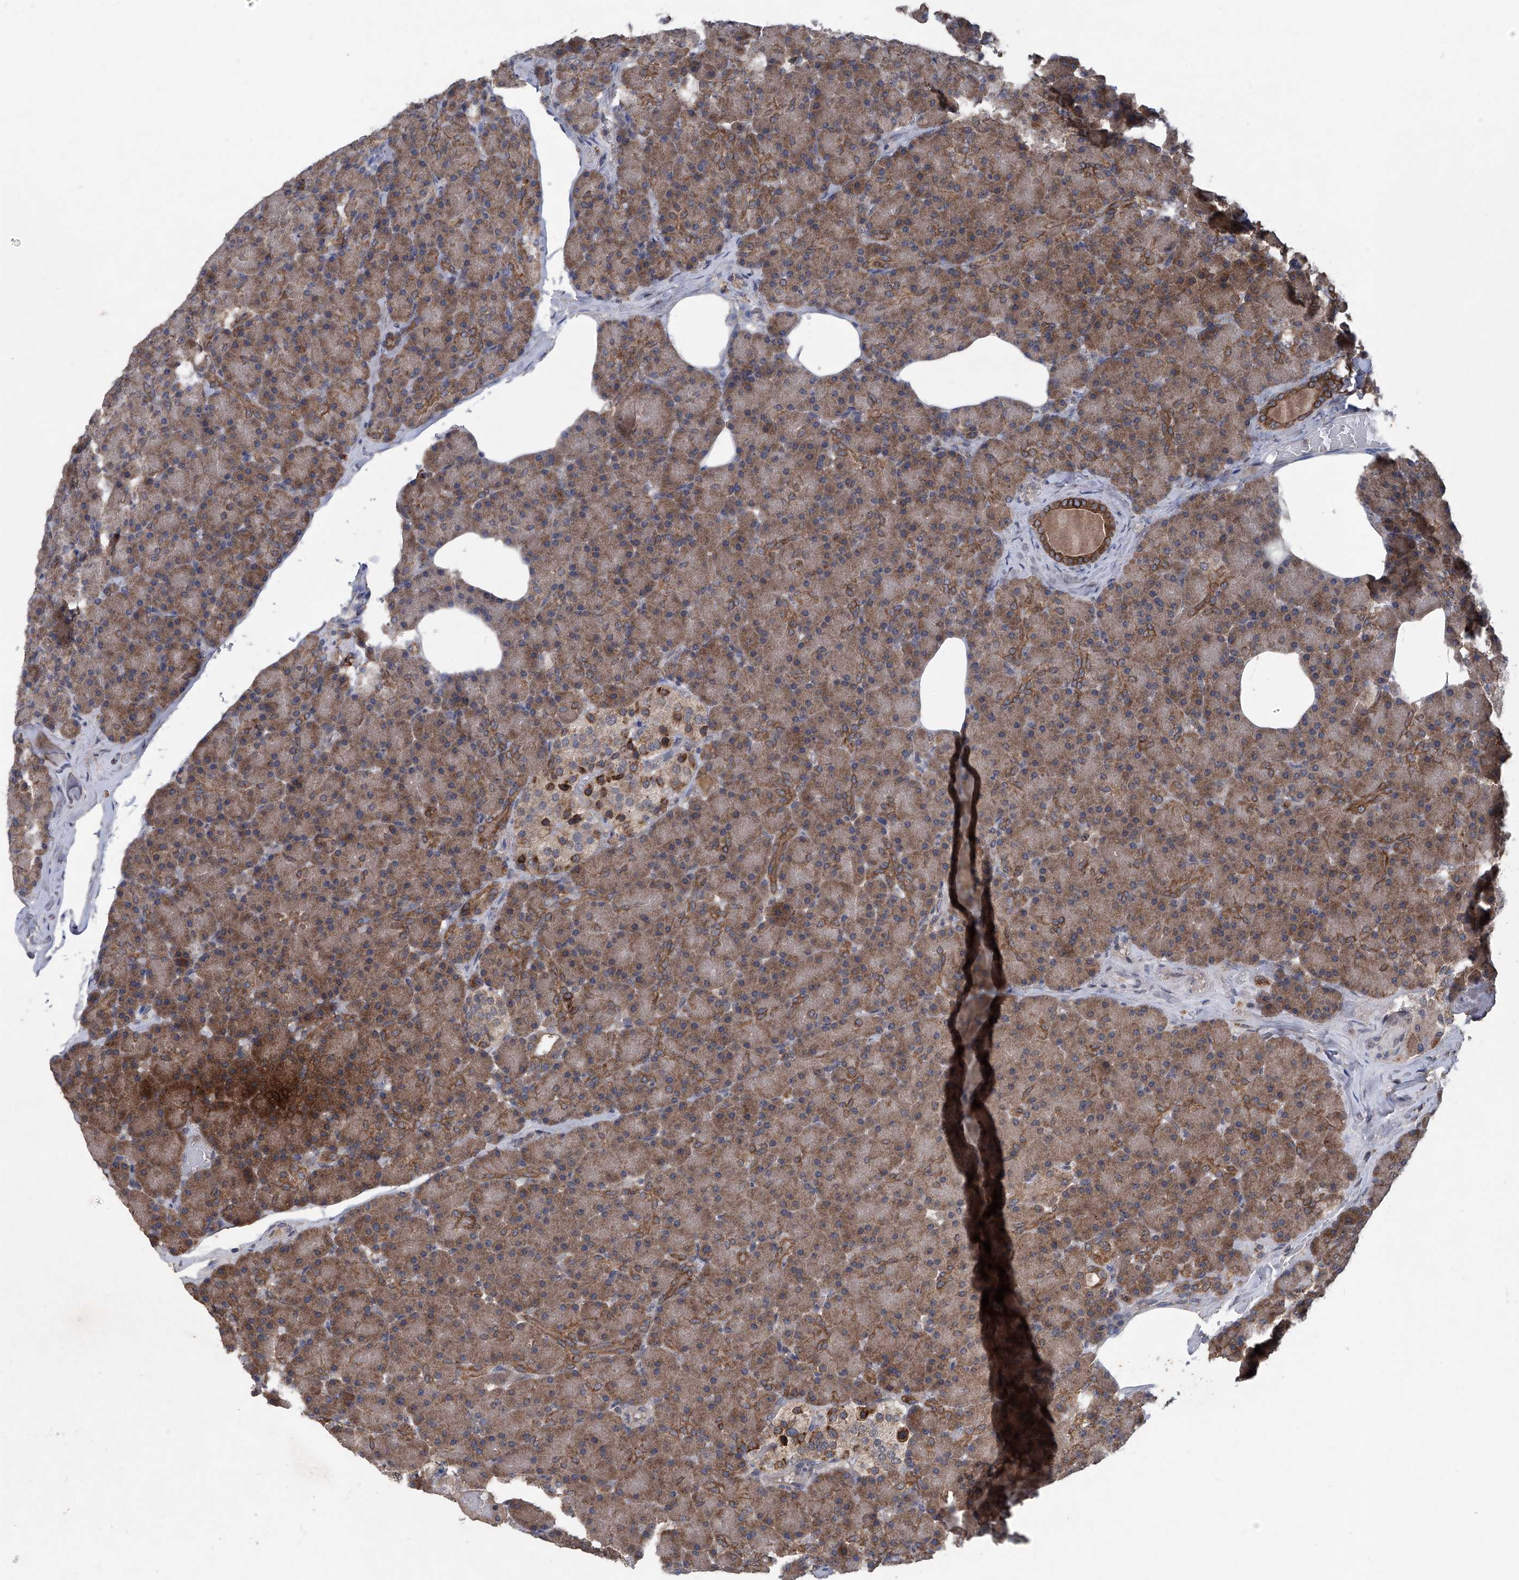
{"staining": {"intensity": "moderate", "quantity": ">75%", "location": "cytoplasmic/membranous"}, "tissue": "pancreas", "cell_type": "Exocrine glandular cells", "image_type": "normal", "snomed": [{"axis": "morphology", "description": "Normal tissue, NOS"}, {"axis": "topography", "description": "Pancreas"}], "caption": "Immunohistochemical staining of normal pancreas displays medium levels of moderate cytoplasmic/membranous staining in about >75% of exocrine glandular cells. The staining was performed using DAB (3,3'-diaminobenzidine) to visualize the protein expression in brown, while the nuclei were stained in blue with hematoxylin (Magnification: 20x).", "gene": "SUMF2", "patient": {"sex": "female", "age": 43}}